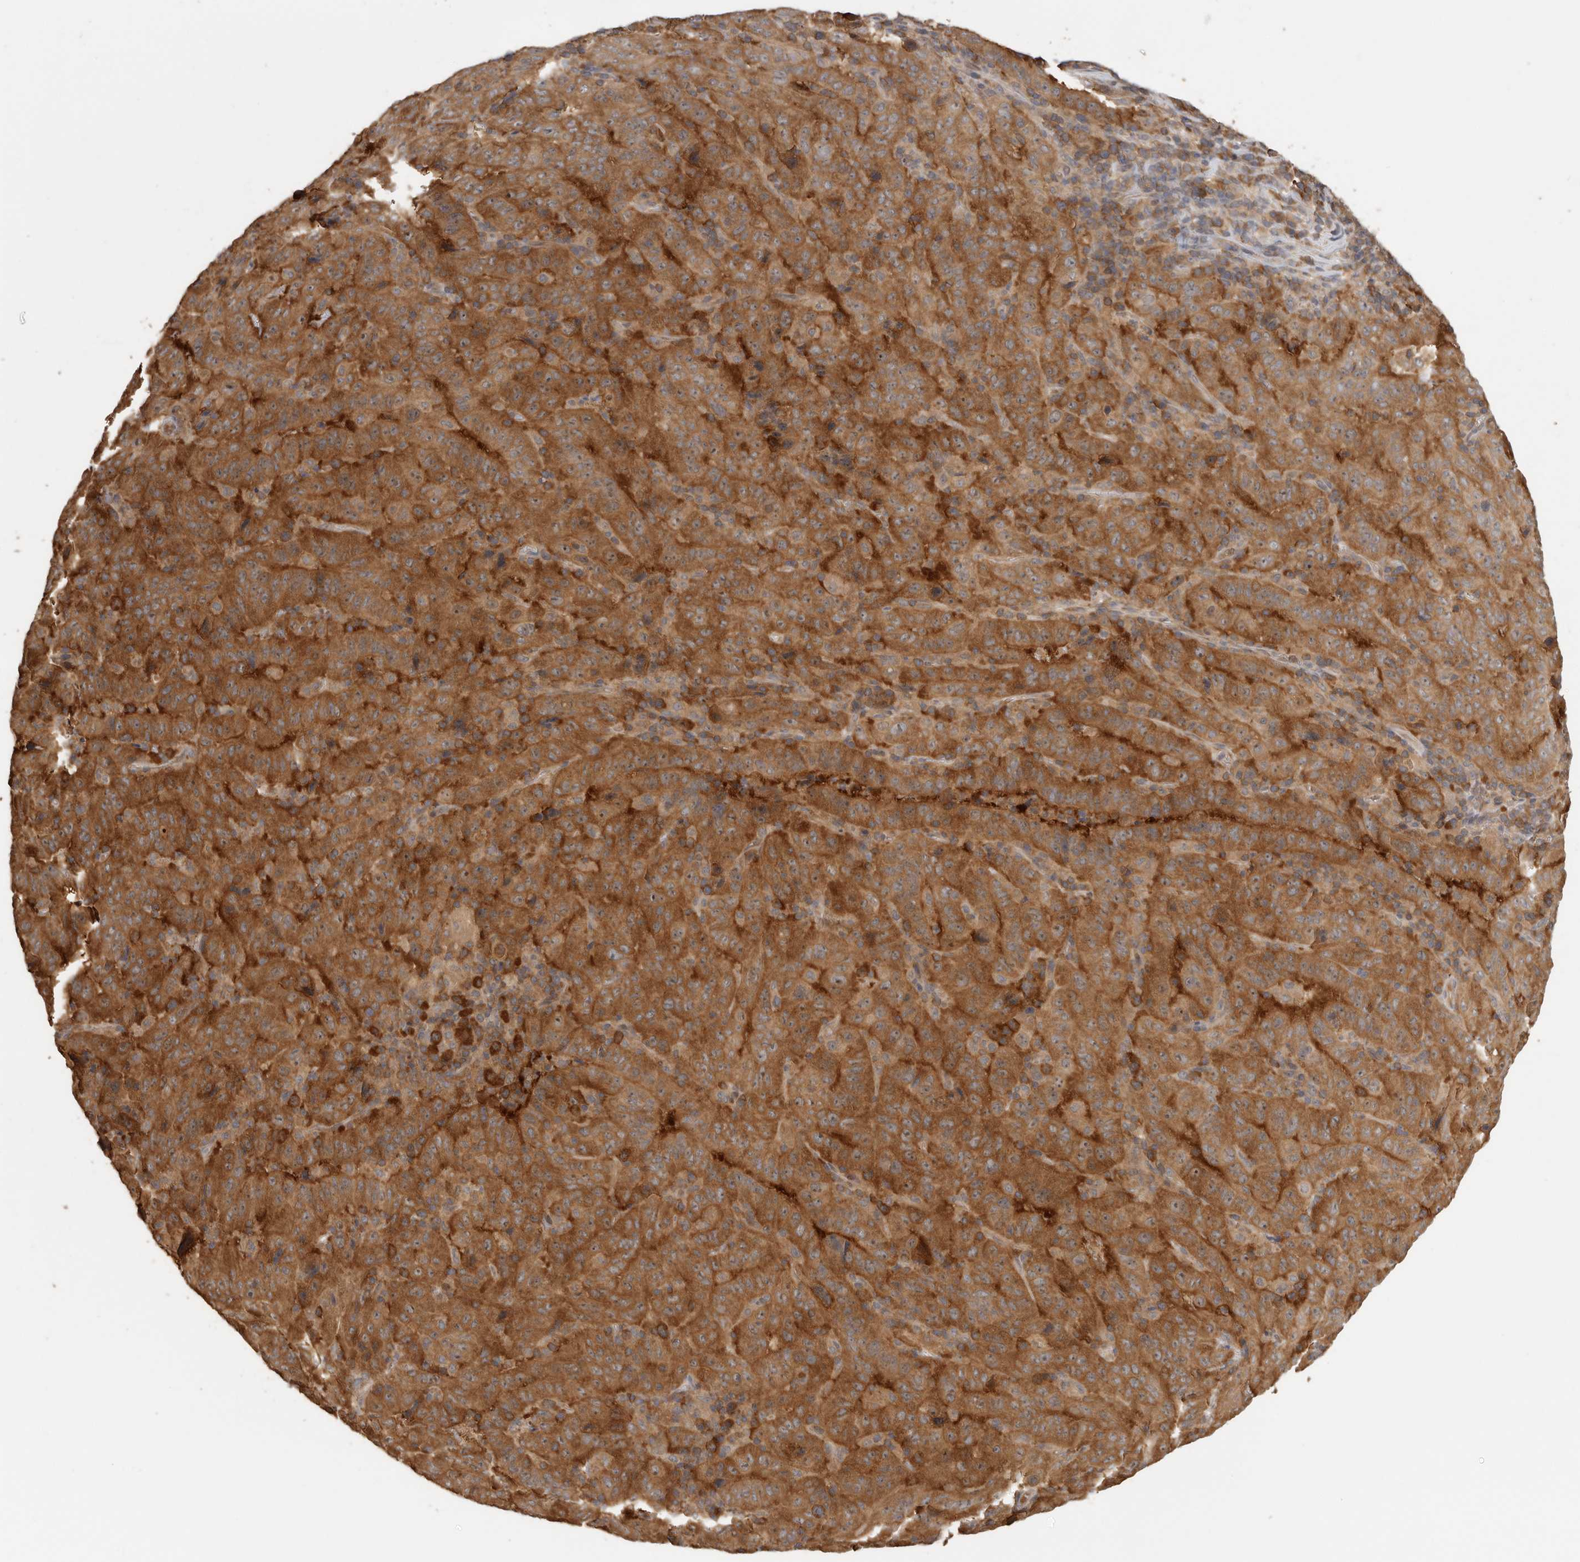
{"staining": {"intensity": "strong", "quantity": ">75%", "location": "cytoplasmic/membranous"}, "tissue": "pancreatic cancer", "cell_type": "Tumor cells", "image_type": "cancer", "snomed": [{"axis": "morphology", "description": "Adenocarcinoma, NOS"}, {"axis": "topography", "description": "Pancreas"}], "caption": "This is a histology image of immunohistochemistry staining of adenocarcinoma (pancreatic), which shows strong positivity in the cytoplasmic/membranous of tumor cells.", "gene": "CCT8", "patient": {"sex": "male", "age": 63}}